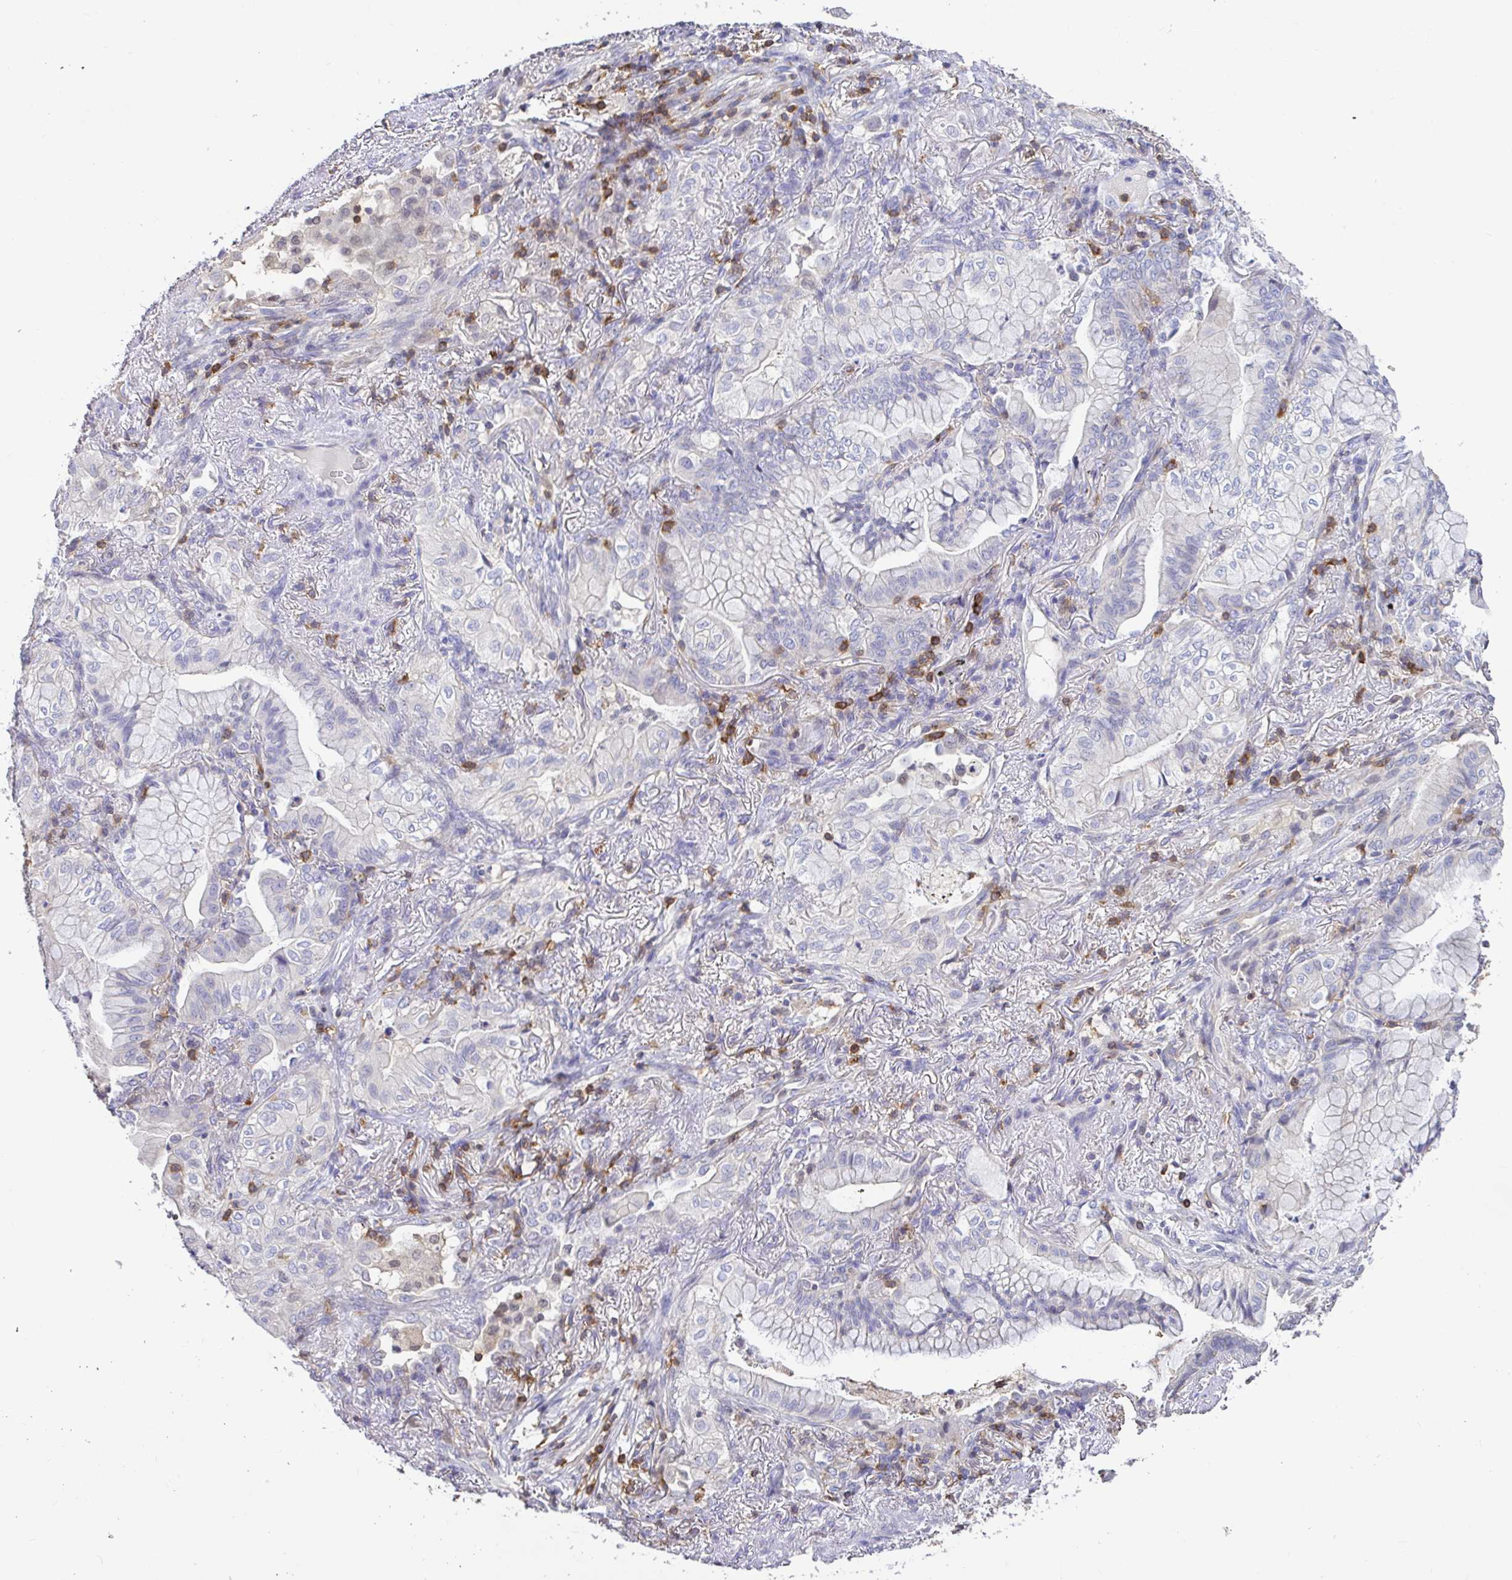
{"staining": {"intensity": "negative", "quantity": "none", "location": "none"}, "tissue": "lung cancer", "cell_type": "Tumor cells", "image_type": "cancer", "snomed": [{"axis": "morphology", "description": "Adenocarcinoma, NOS"}, {"axis": "topography", "description": "Lung"}], "caption": "Lung cancer (adenocarcinoma) was stained to show a protein in brown. There is no significant staining in tumor cells.", "gene": "SKAP1", "patient": {"sex": "male", "age": 77}}